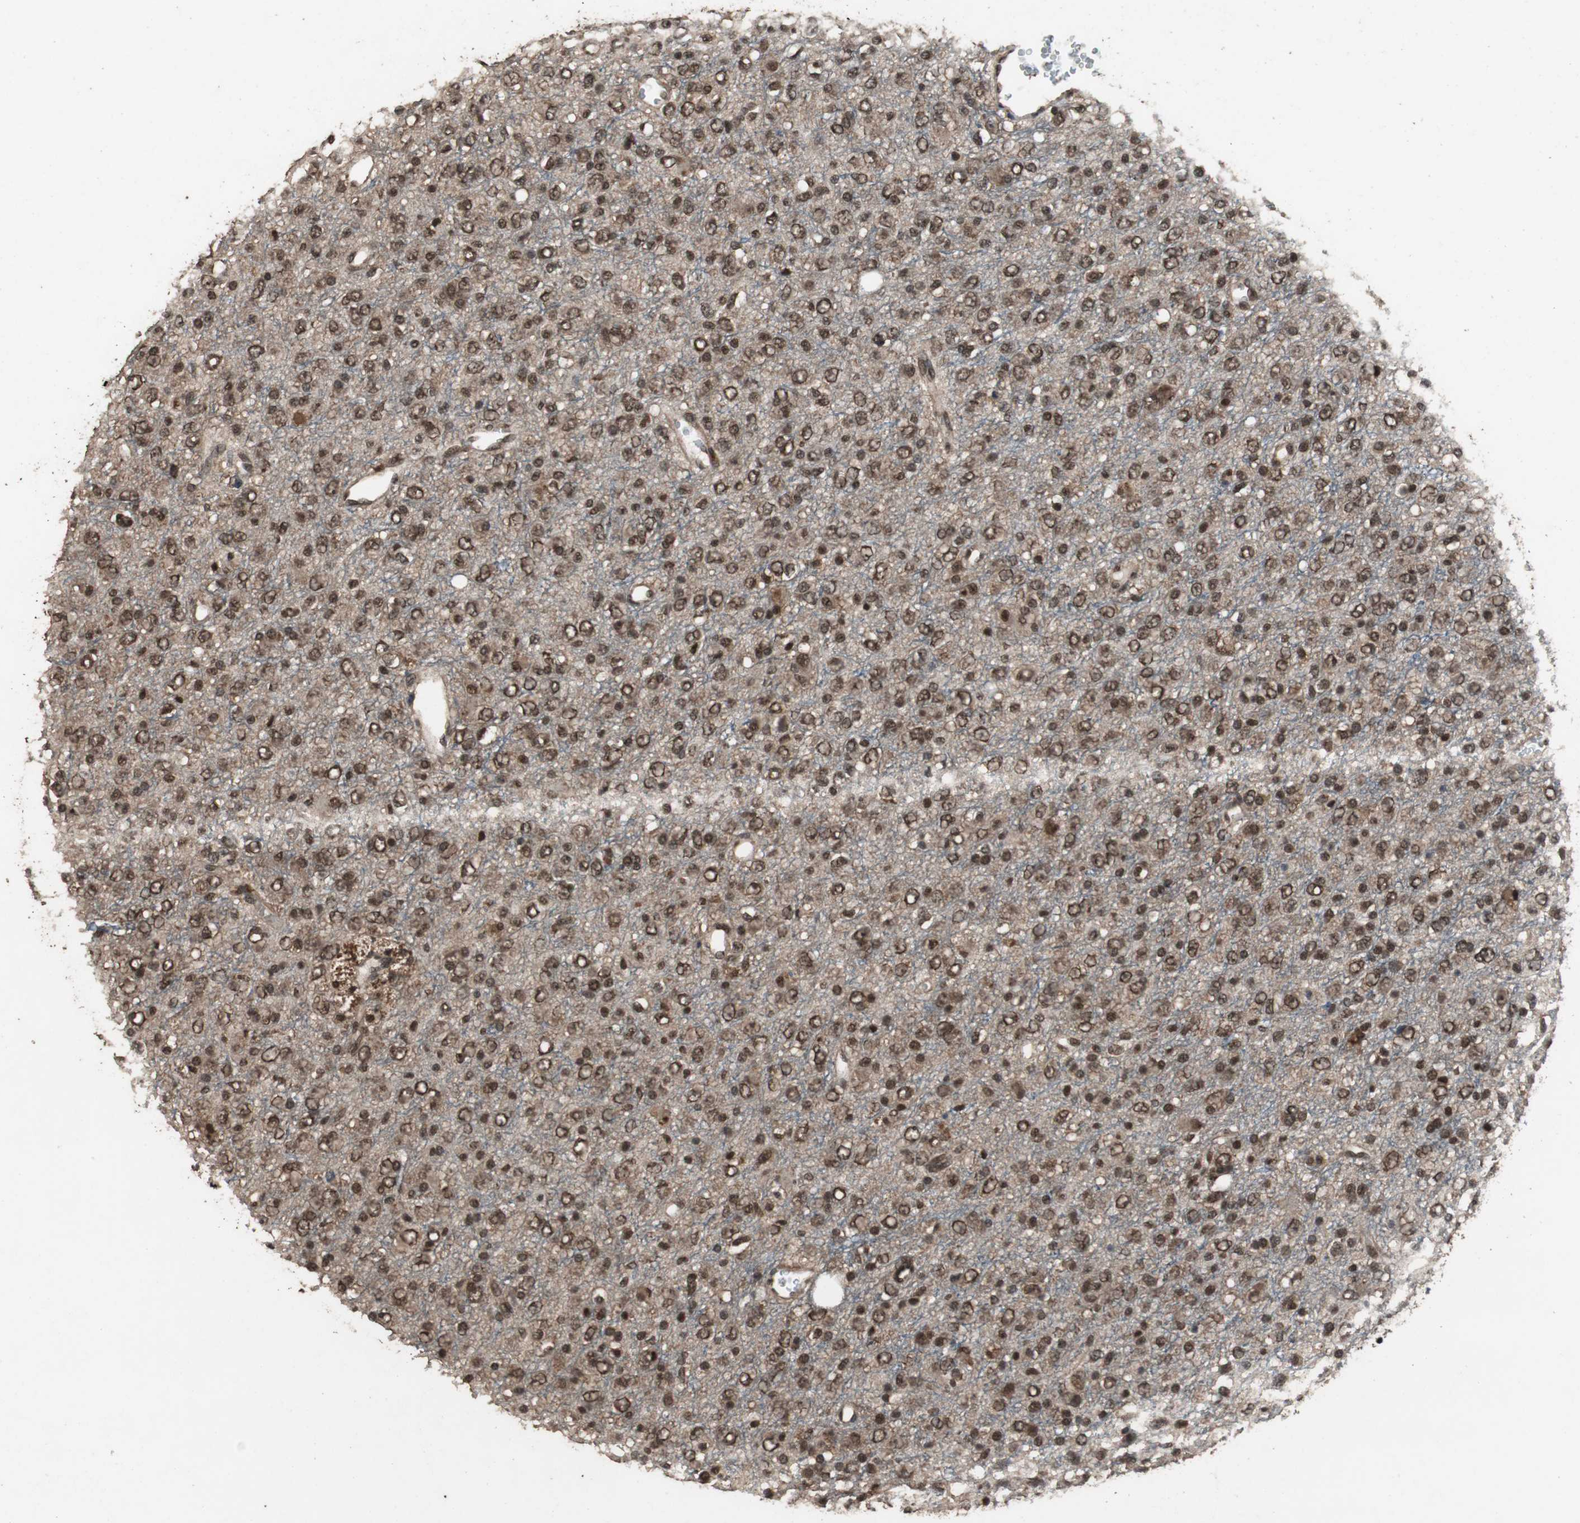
{"staining": {"intensity": "strong", "quantity": ">75%", "location": "cytoplasmic/membranous,nuclear"}, "tissue": "glioma", "cell_type": "Tumor cells", "image_type": "cancer", "snomed": [{"axis": "morphology", "description": "Glioma, malignant, High grade"}, {"axis": "topography", "description": "pancreas cauda"}], "caption": "IHC histopathology image of glioma stained for a protein (brown), which exhibits high levels of strong cytoplasmic/membranous and nuclear expression in about >75% of tumor cells.", "gene": "ZNF18", "patient": {"sex": "male", "age": 60}}